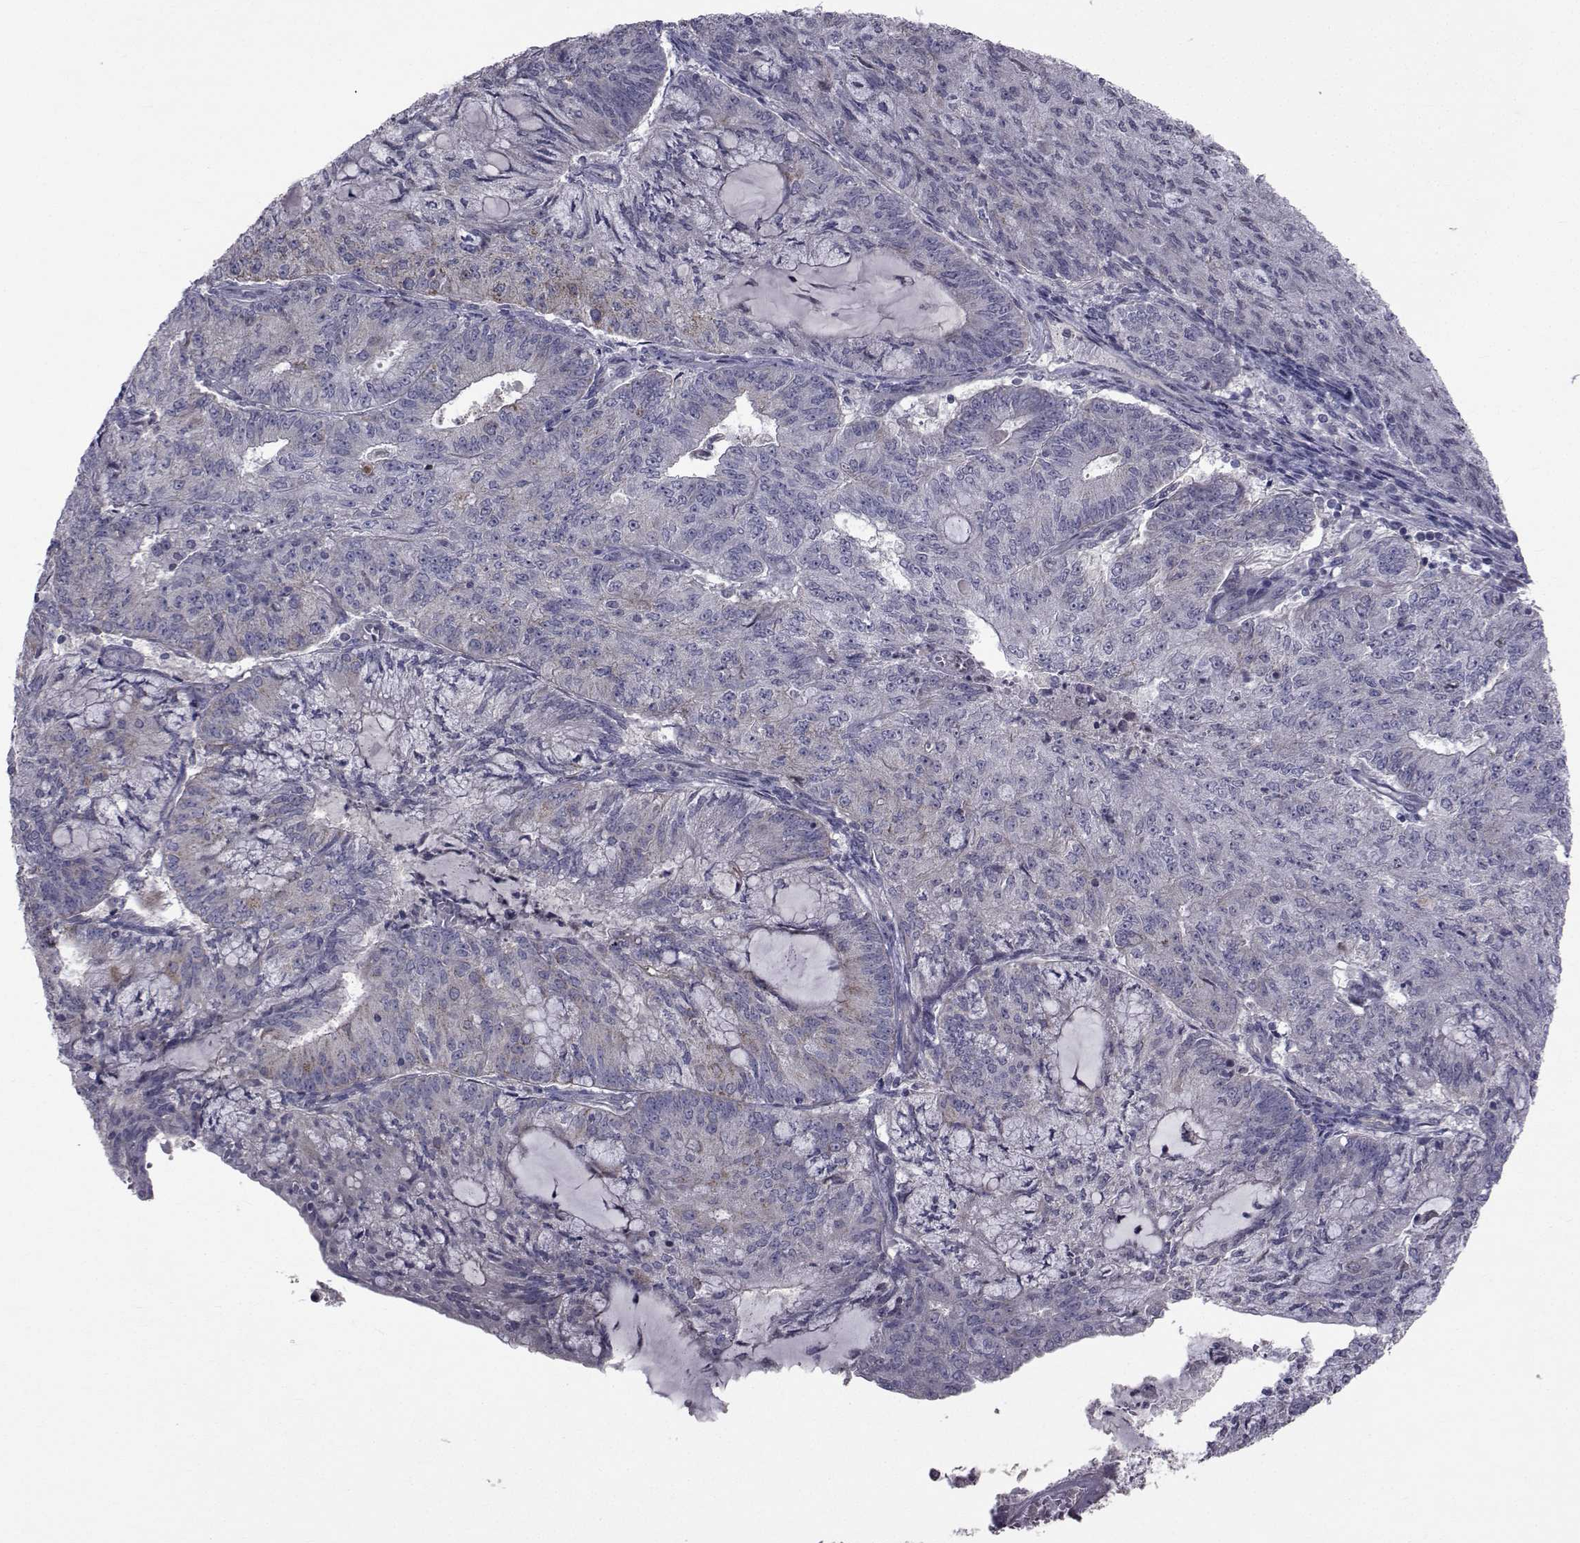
{"staining": {"intensity": "negative", "quantity": "none", "location": "none"}, "tissue": "endometrial cancer", "cell_type": "Tumor cells", "image_type": "cancer", "snomed": [{"axis": "morphology", "description": "Adenocarcinoma, NOS"}, {"axis": "topography", "description": "Endometrium"}], "caption": "Endometrial cancer was stained to show a protein in brown. There is no significant staining in tumor cells.", "gene": "CFAP74", "patient": {"sex": "female", "age": 82}}